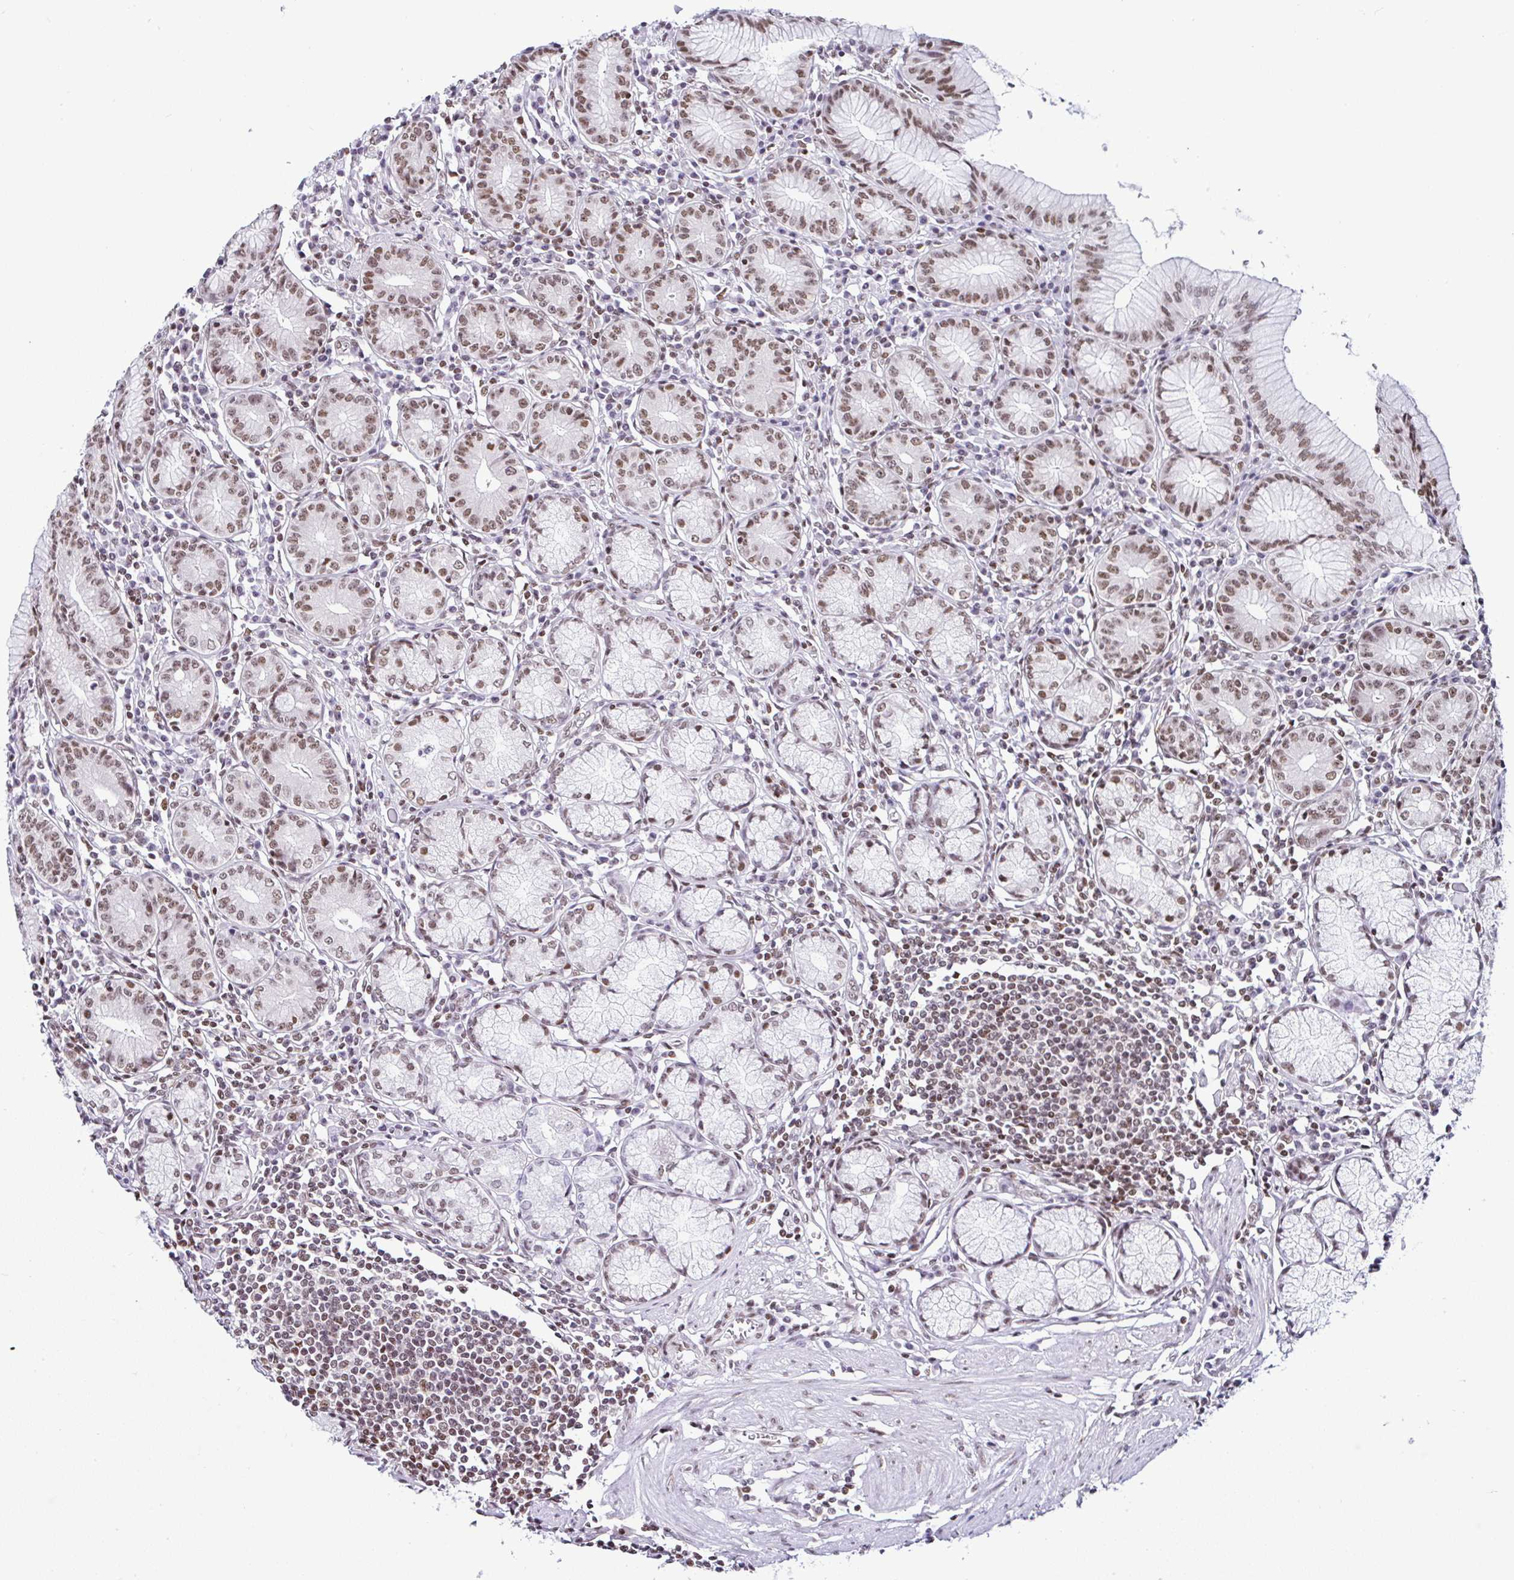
{"staining": {"intensity": "moderate", "quantity": ">75%", "location": "nuclear"}, "tissue": "stomach", "cell_type": "Glandular cells", "image_type": "normal", "snomed": [{"axis": "morphology", "description": "Normal tissue, NOS"}, {"axis": "topography", "description": "Stomach"}], "caption": "IHC histopathology image of normal stomach: stomach stained using IHC shows medium levels of moderate protein expression localized specifically in the nuclear of glandular cells, appearing as a nuclear brown color.", "gene": "DR1", "patient": {"sex": "male", "age": 55}}